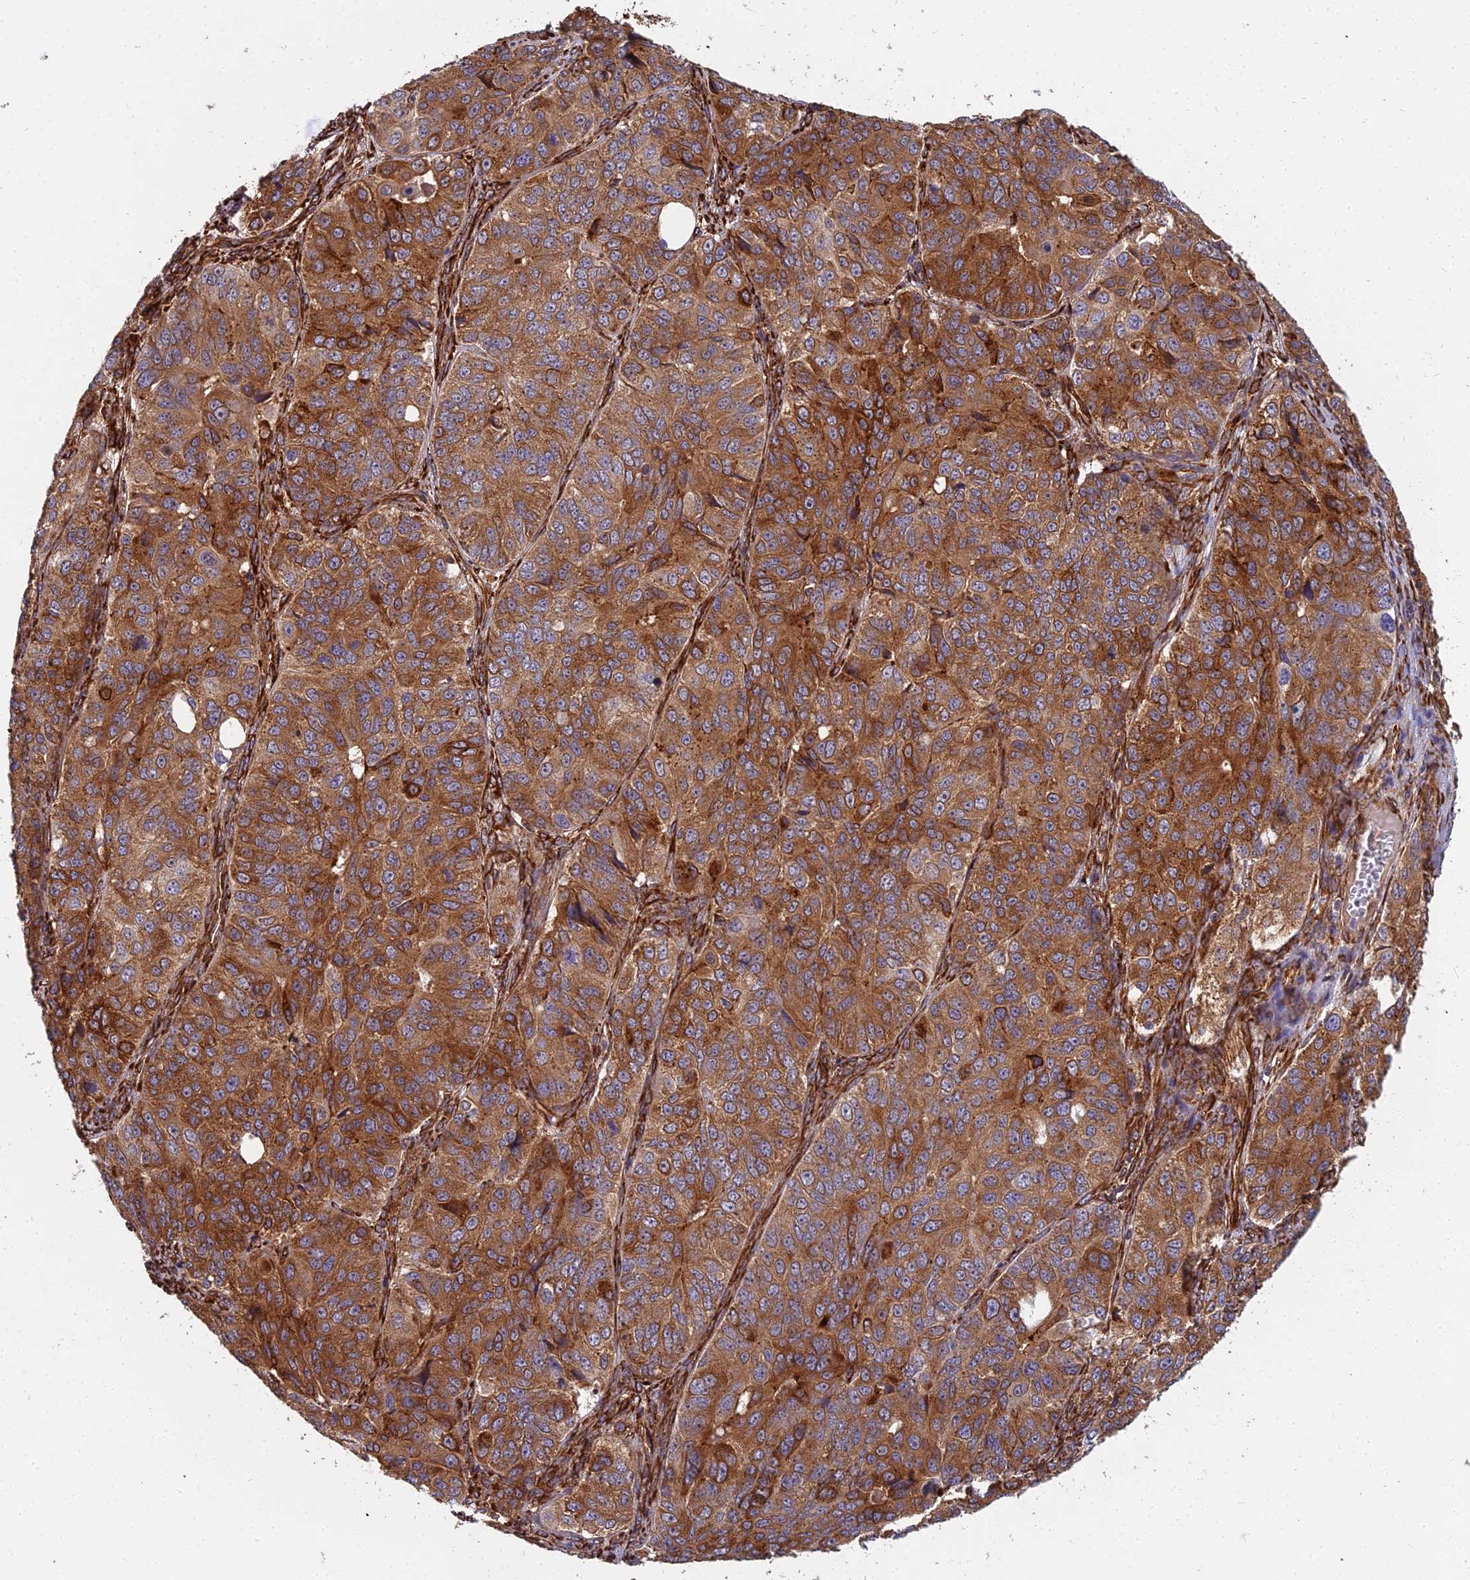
{"staining": {"intensity": "strong", "quantity": ">75%", "location": "cytoplasmic/membranous"}, "tissue": "ovarian cancer", "cell_type": "Tumor cells", "image_type": "cancer", "snomed": [{"axis": "morphology", "description": "Carcinoma, endometroid"}, {"axis": "topography", "description": "Ovary"}], "caption": "DAB immunohistochemical staining of human ovarian cancer (endometroid carcinoma) demonstrates strong cytoplasmic/membranous protein staining in about >75% of tumor cells.", "gene": "NDUFAF7", "patient": {"sex": "female", "age": 51}}